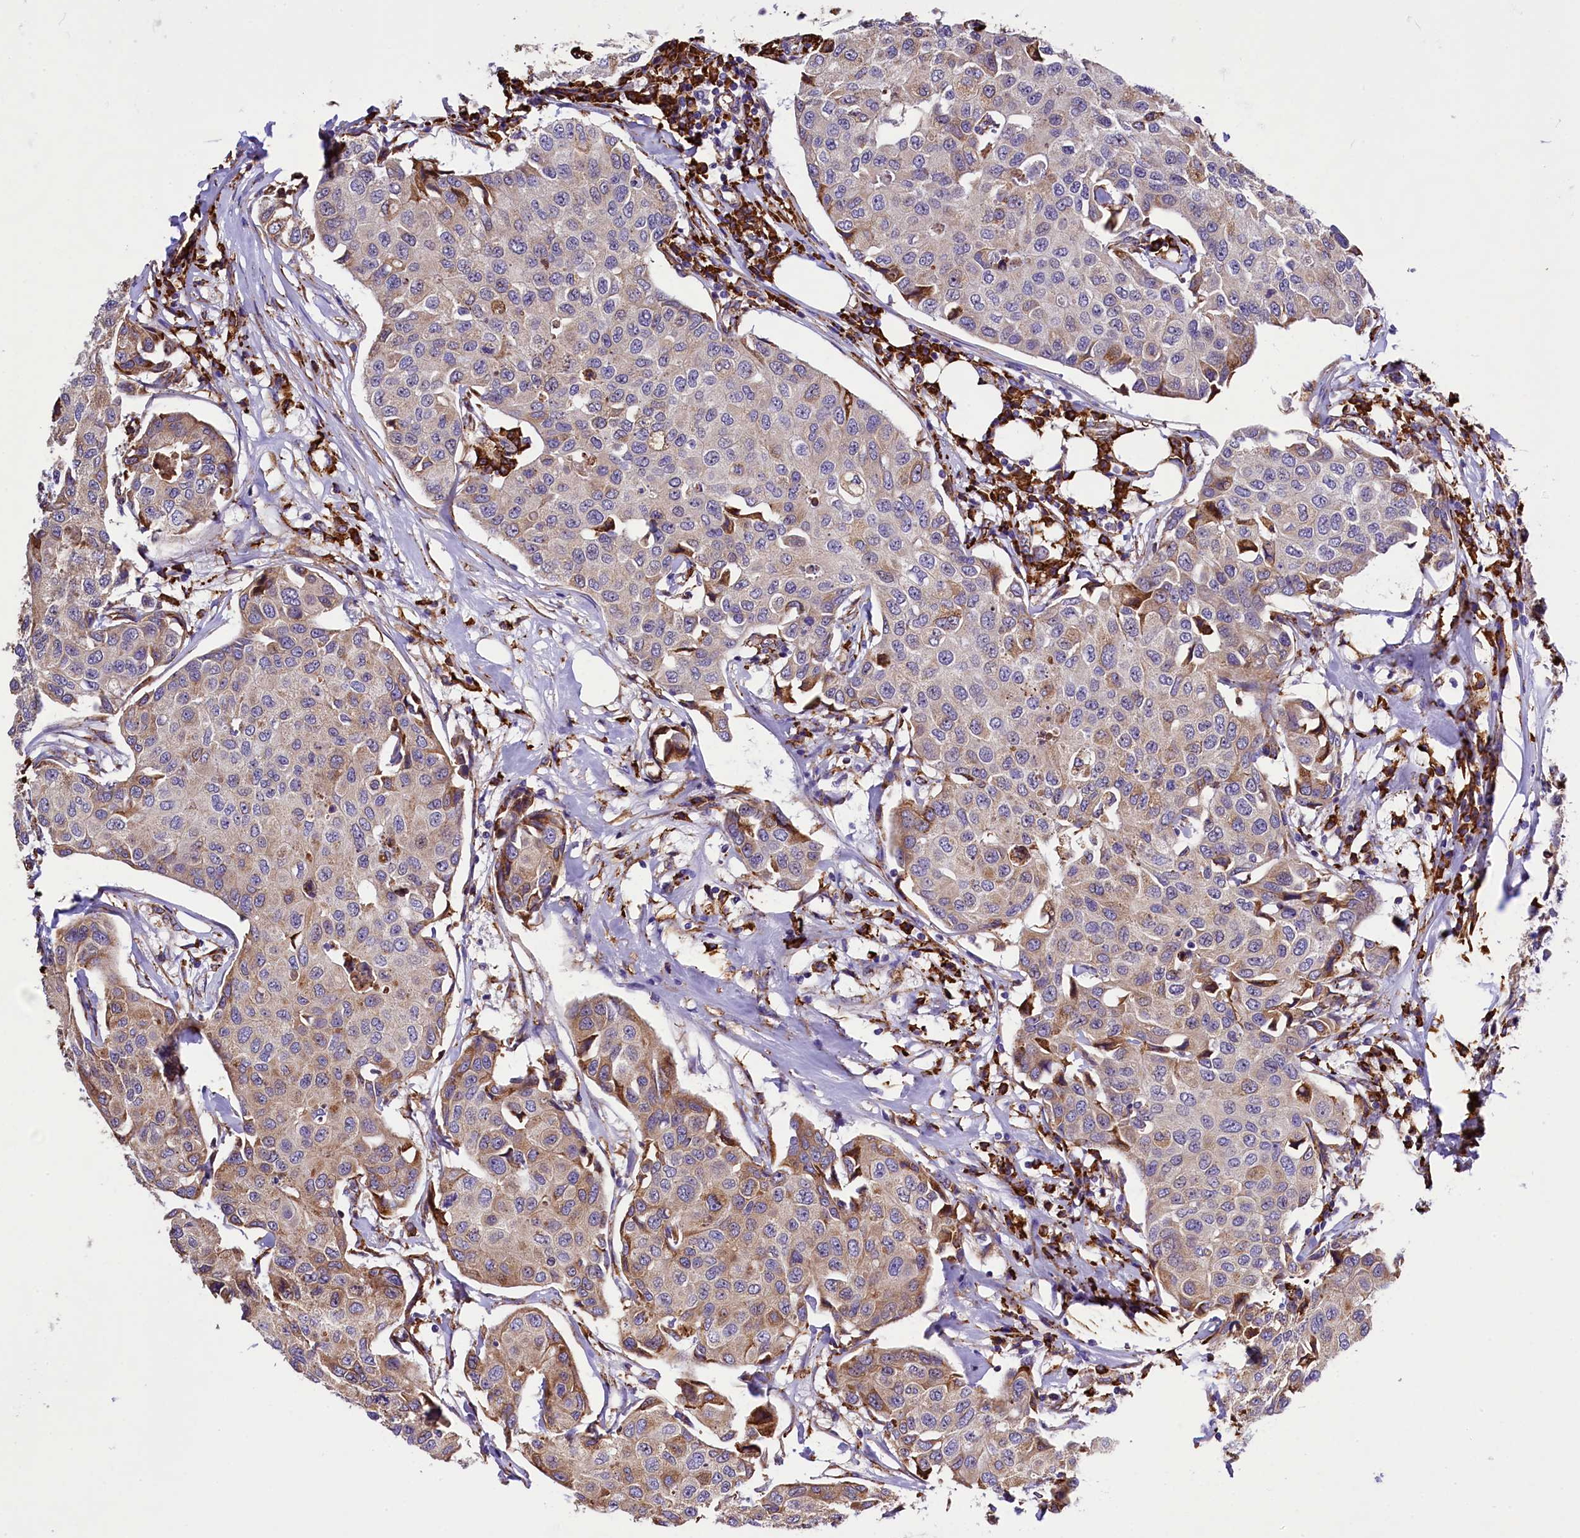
{"staining": {"intensity": "moderate", "quantity": "<25%", "location": "cytoplasmic/membranous"}, "tissue": "breast cancer", "cell_type": "Tumor cells", "image_type": "cancer", "snomed": [{"axis": "morphology", "description": "Duct carcinoma"}, {"axis": "topography", "description": "Breast"}], "caption": "Protein expression analysis of infiltrating ductal carcinoma (breast) displays moderate cytoplasmic/membranous expression in approximately <25% of tumor cells.", "gene": "CAPS2", "patient": {"sex": "female", "age": 80}}